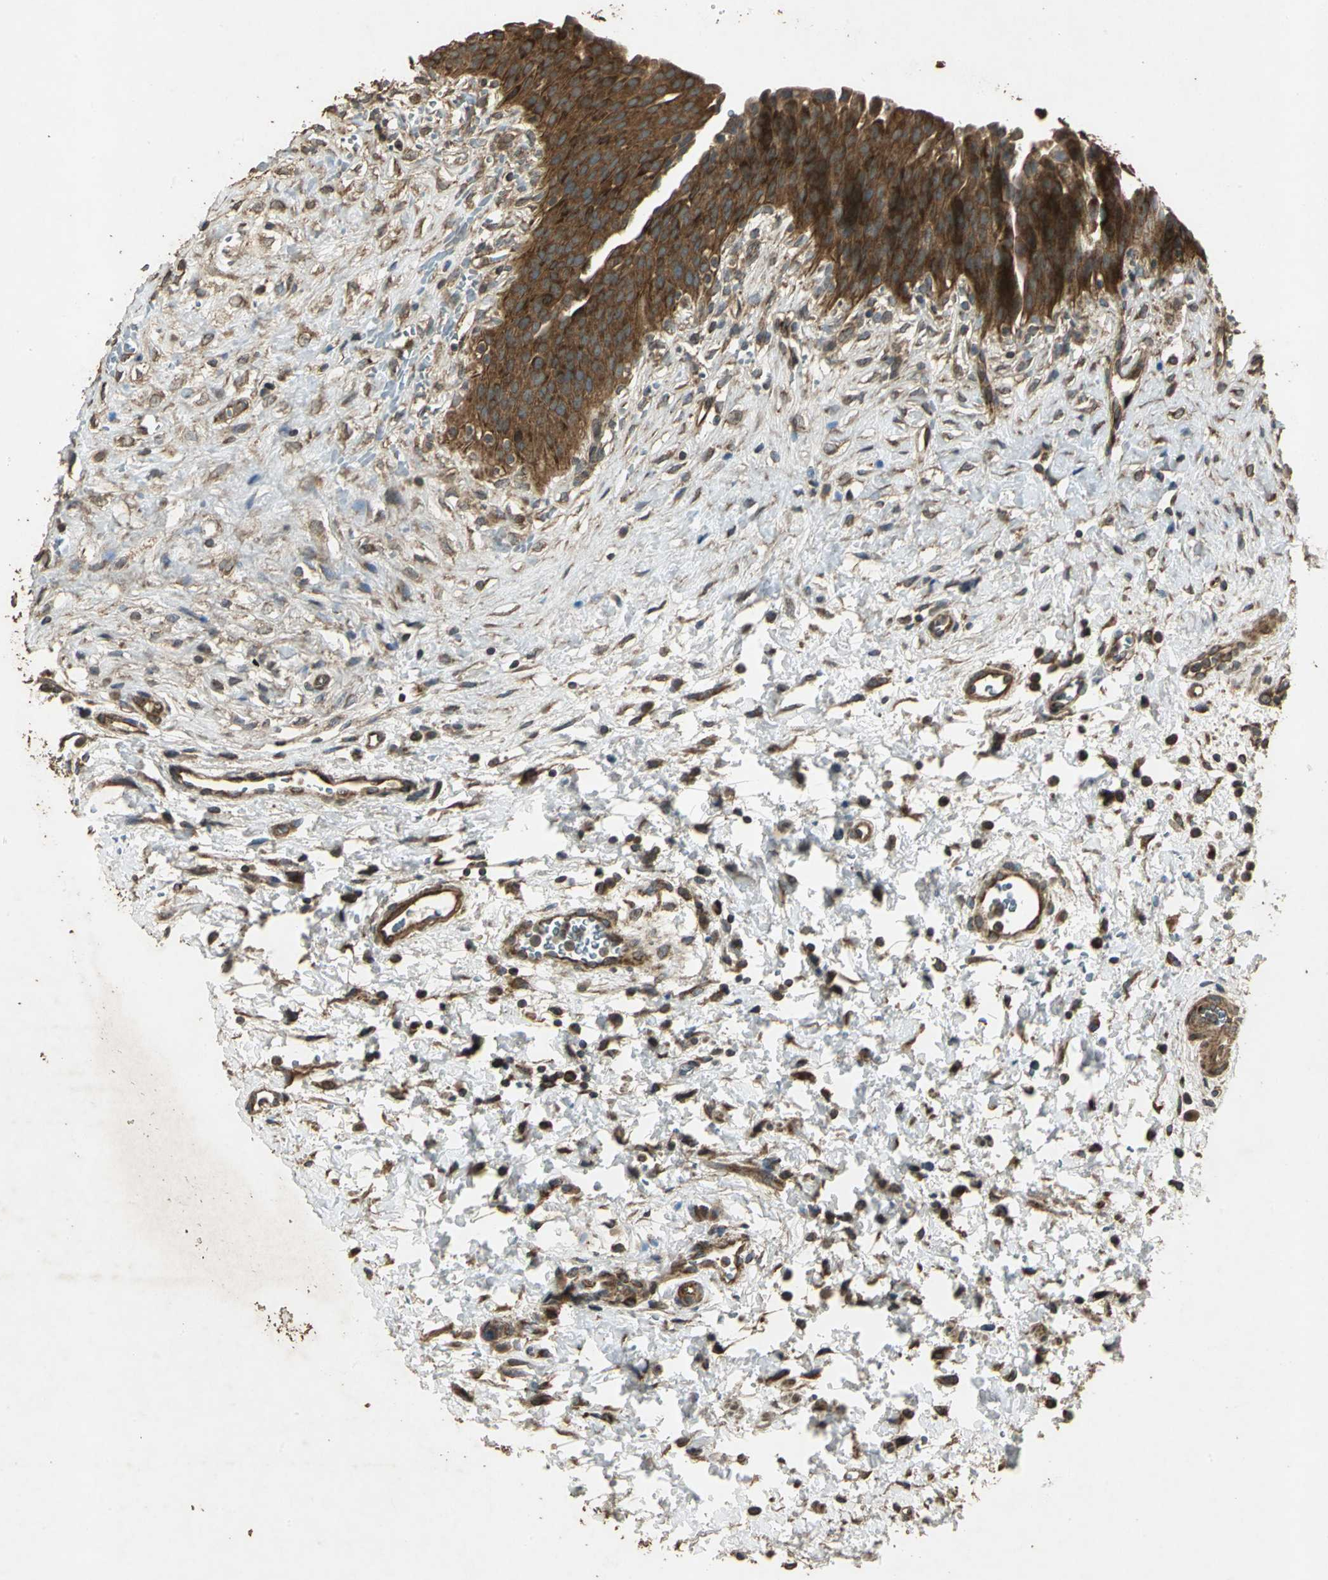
{"staining": {"intensity": "strong", "quantity": ">75%", "location": "cytoplasmic/membranous"}, "tissue": "urinary bladder", "cell_type": "Urothelial cells", "image_type": "normal", "snomed": [{"axis": "morphology", "description": "Normal tissue, NOS"}, {"axis": "morphology", "description": "Dysplasia, NOS"}, {"axis": "topography", "description": "Urinary bladder"}], "caption": "Immunohistochemical staining of normal urinary bladder reveals strong cytoplasmic/membranous protein positivity in approximately >75% of urothelial cells. (DAB (3,3'-diaminobenzidine) = brown stain, brightfield microscopy at high magnification).", "gene": "KANK1", "patient": {"sex": "male", "age": 35}}